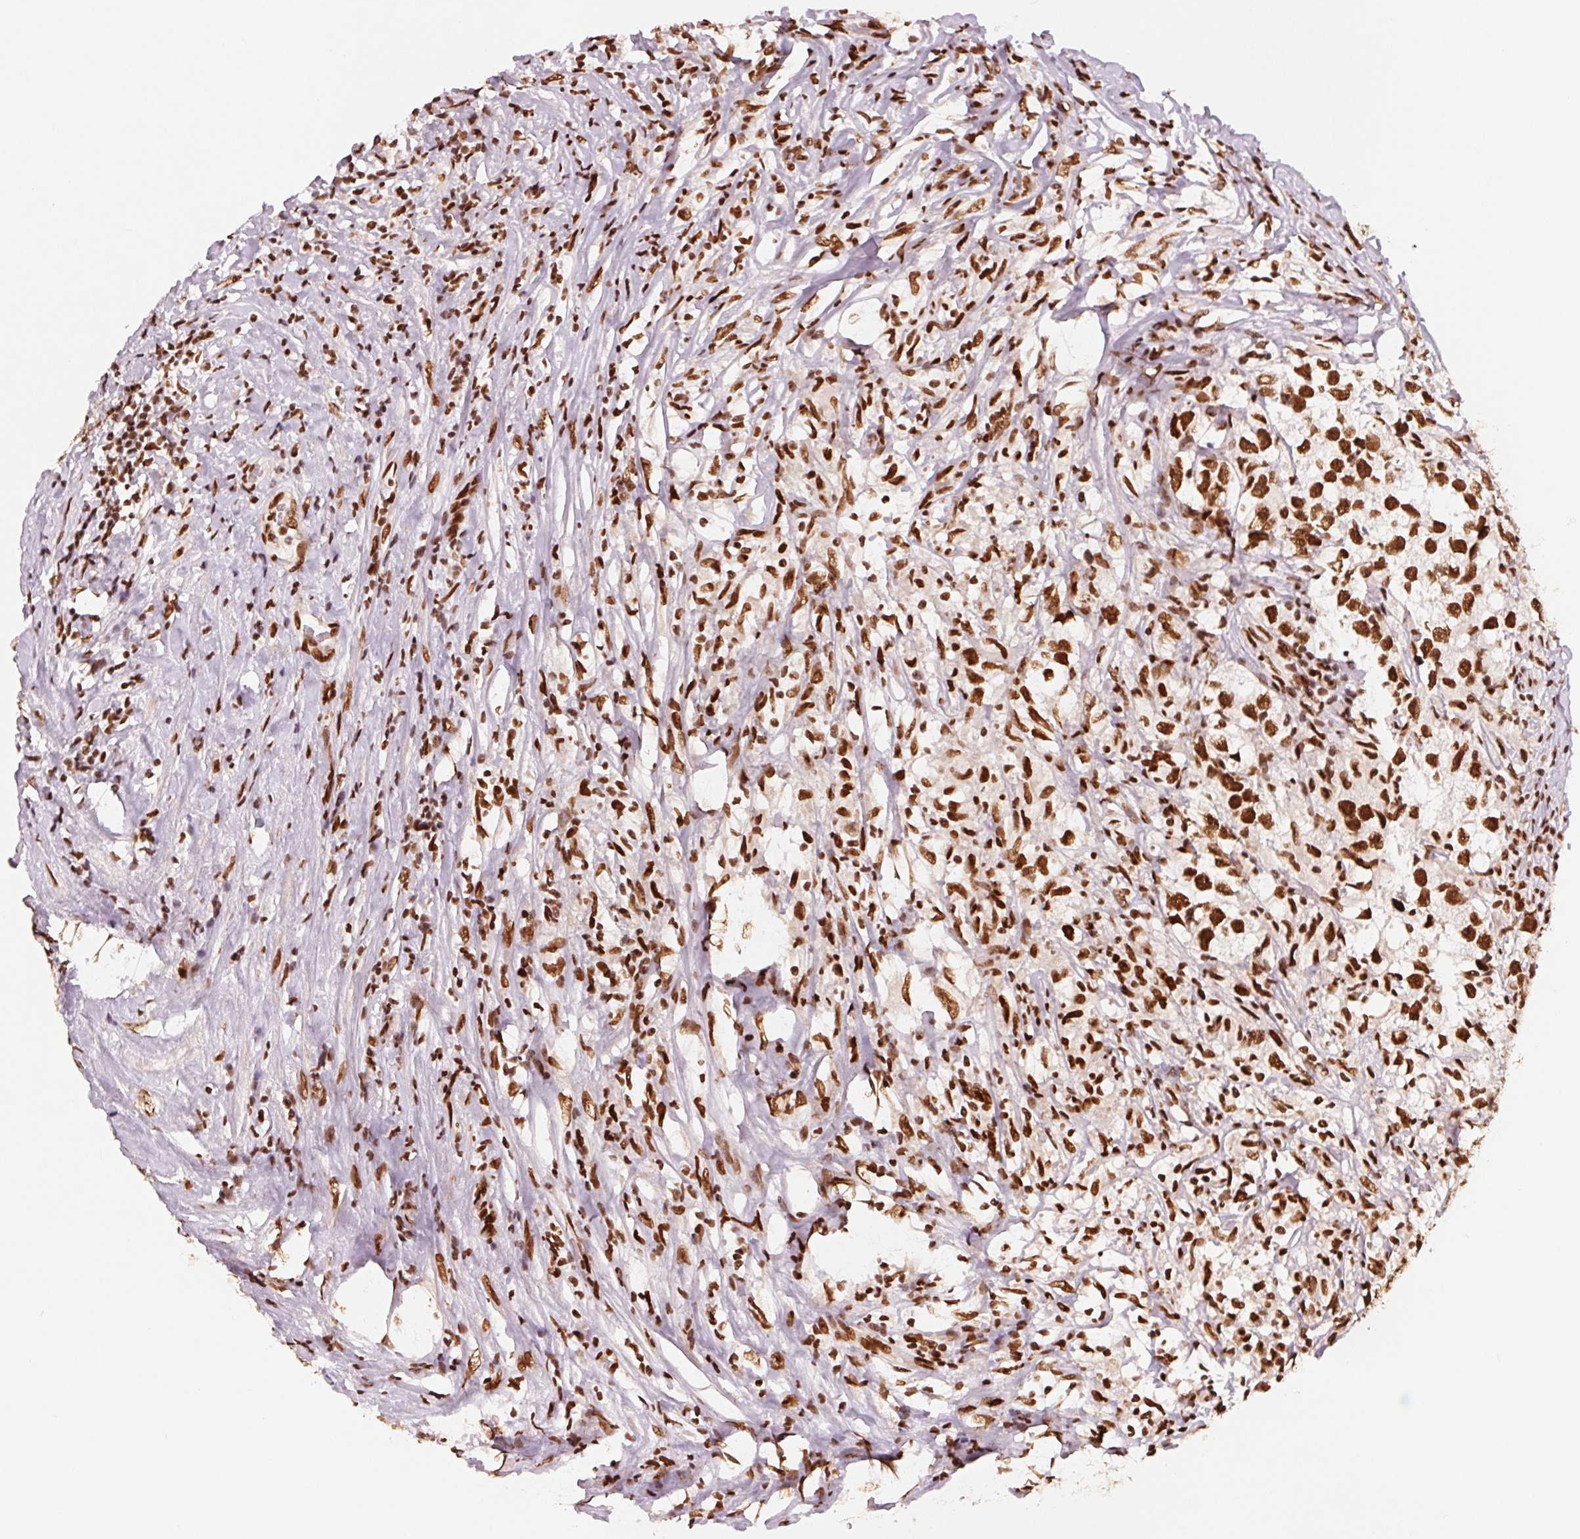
{"staining": {"intensity": "strong", "quantity": ">75%", "location": "nuclear"}, "tissue": "testis cancer", "cell_type": "Tumor cells", "image_type": "cancer", "snomed": [{"axis": "morphology", "description": "Seminoma, NOS"}, {"axis": "topography", "description": "Testis"}], "caption": "A high-resolution photomicrograph shows immunohistochemistry (IHC) staining of testis cancer (seminoma), which shows strong nuclear positivity in approximately >75% of tumor cells. (brown staining indicates protein expression, while blue staining denotes nuclei).", "gene": "TTLL9", "patient": {"sex": "male", "age": 46}}